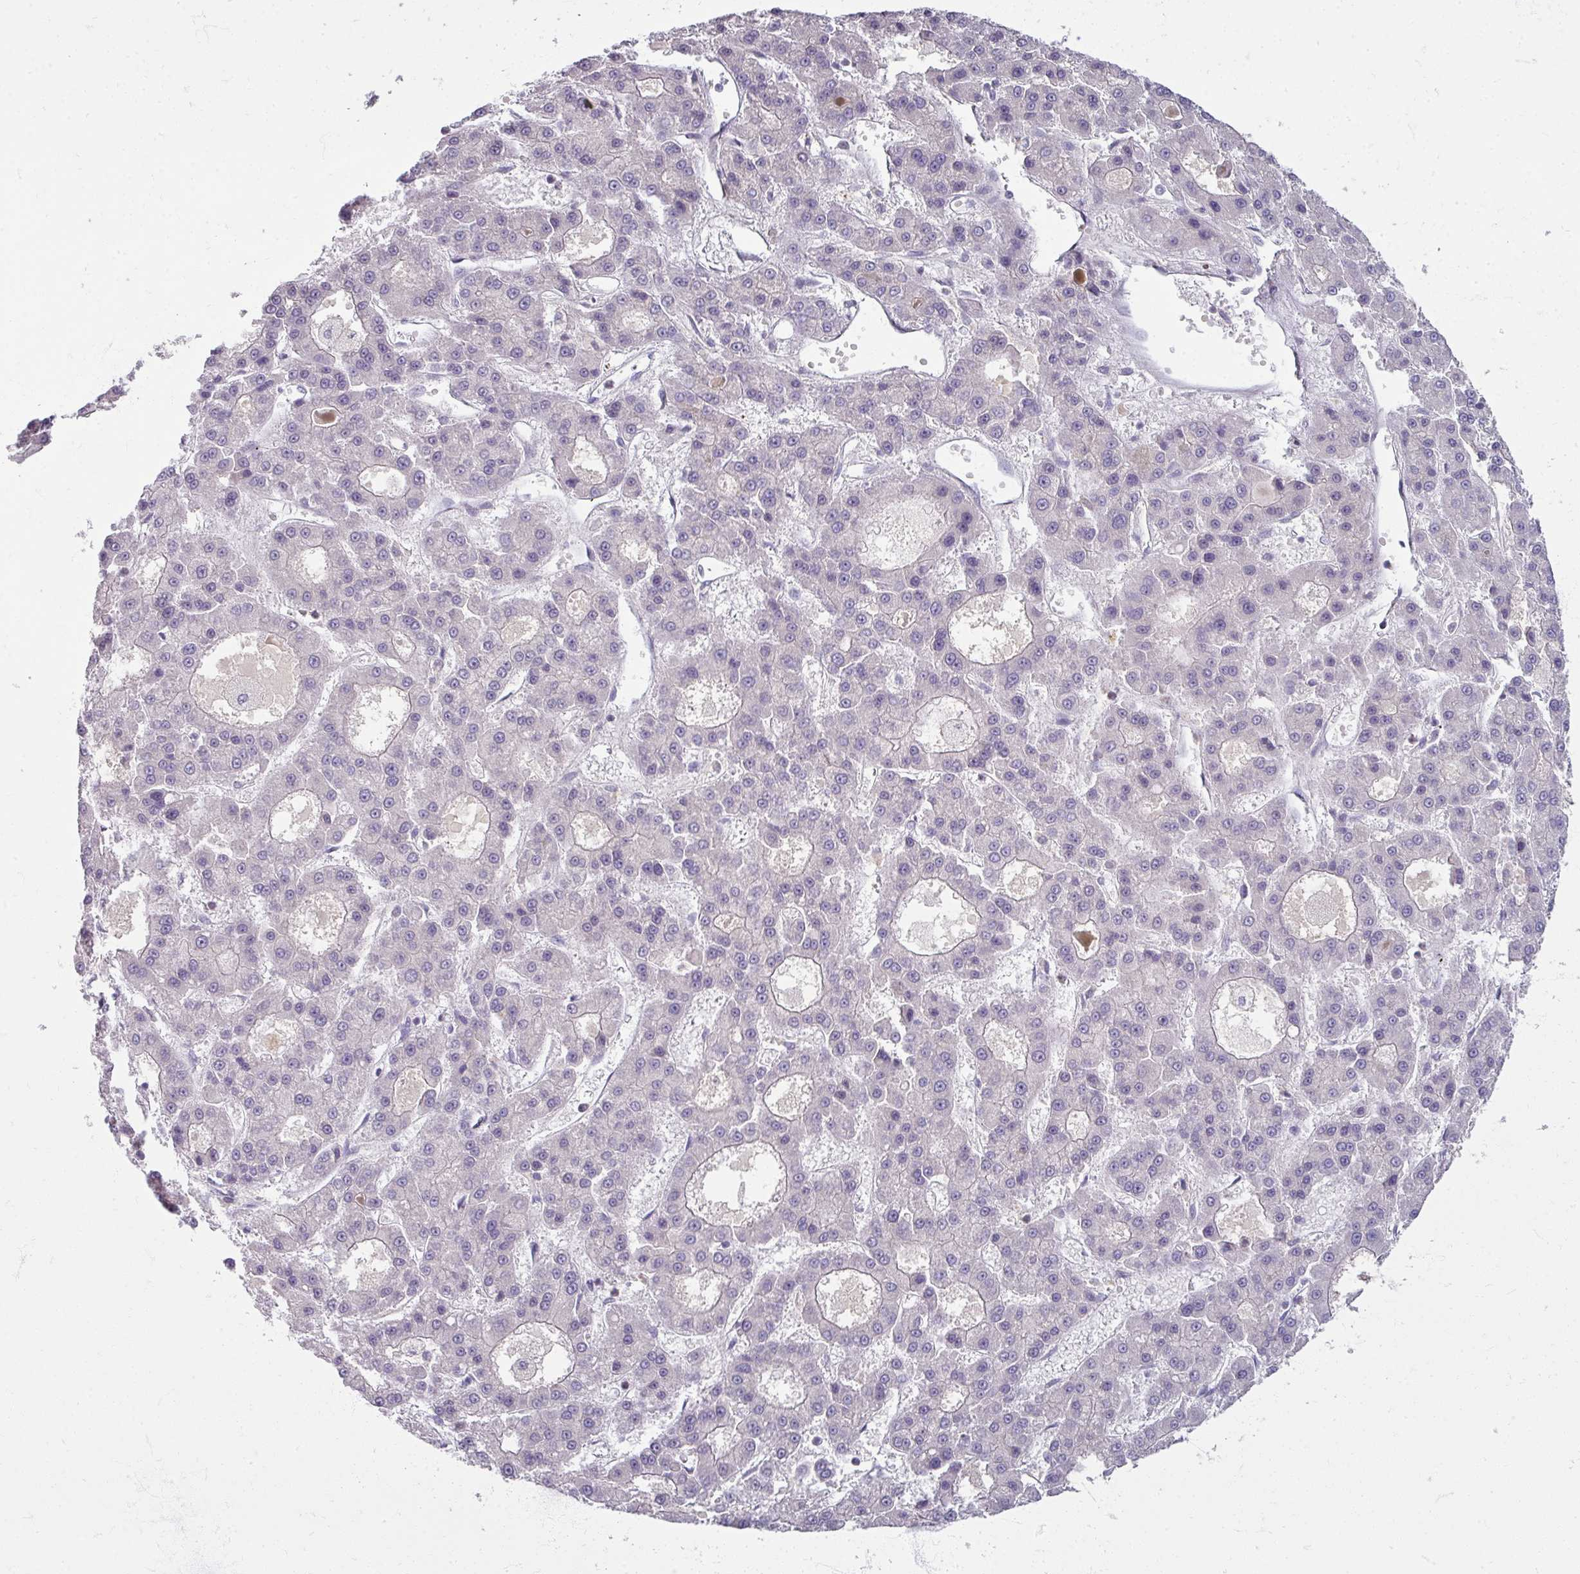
{"staining": {"intensity": "negative", "quantity": "none", "location": "none"}, "tissue": "liver cancer", "cell_type": "Tumor cells", "image_type": "cancer", "snomed": [{"axis": "morphology", "description": "Carcinoma, Hepatocellular, NOS"}, {"axis": "topography", "description": "Liver"}], "caption": "Immunohistochemistry of hepatocellular carcinoma (liver) reveals no expression in tumor cells.", "gene": "TTLL7", "patient": {"sex": "male", "age": 70}}